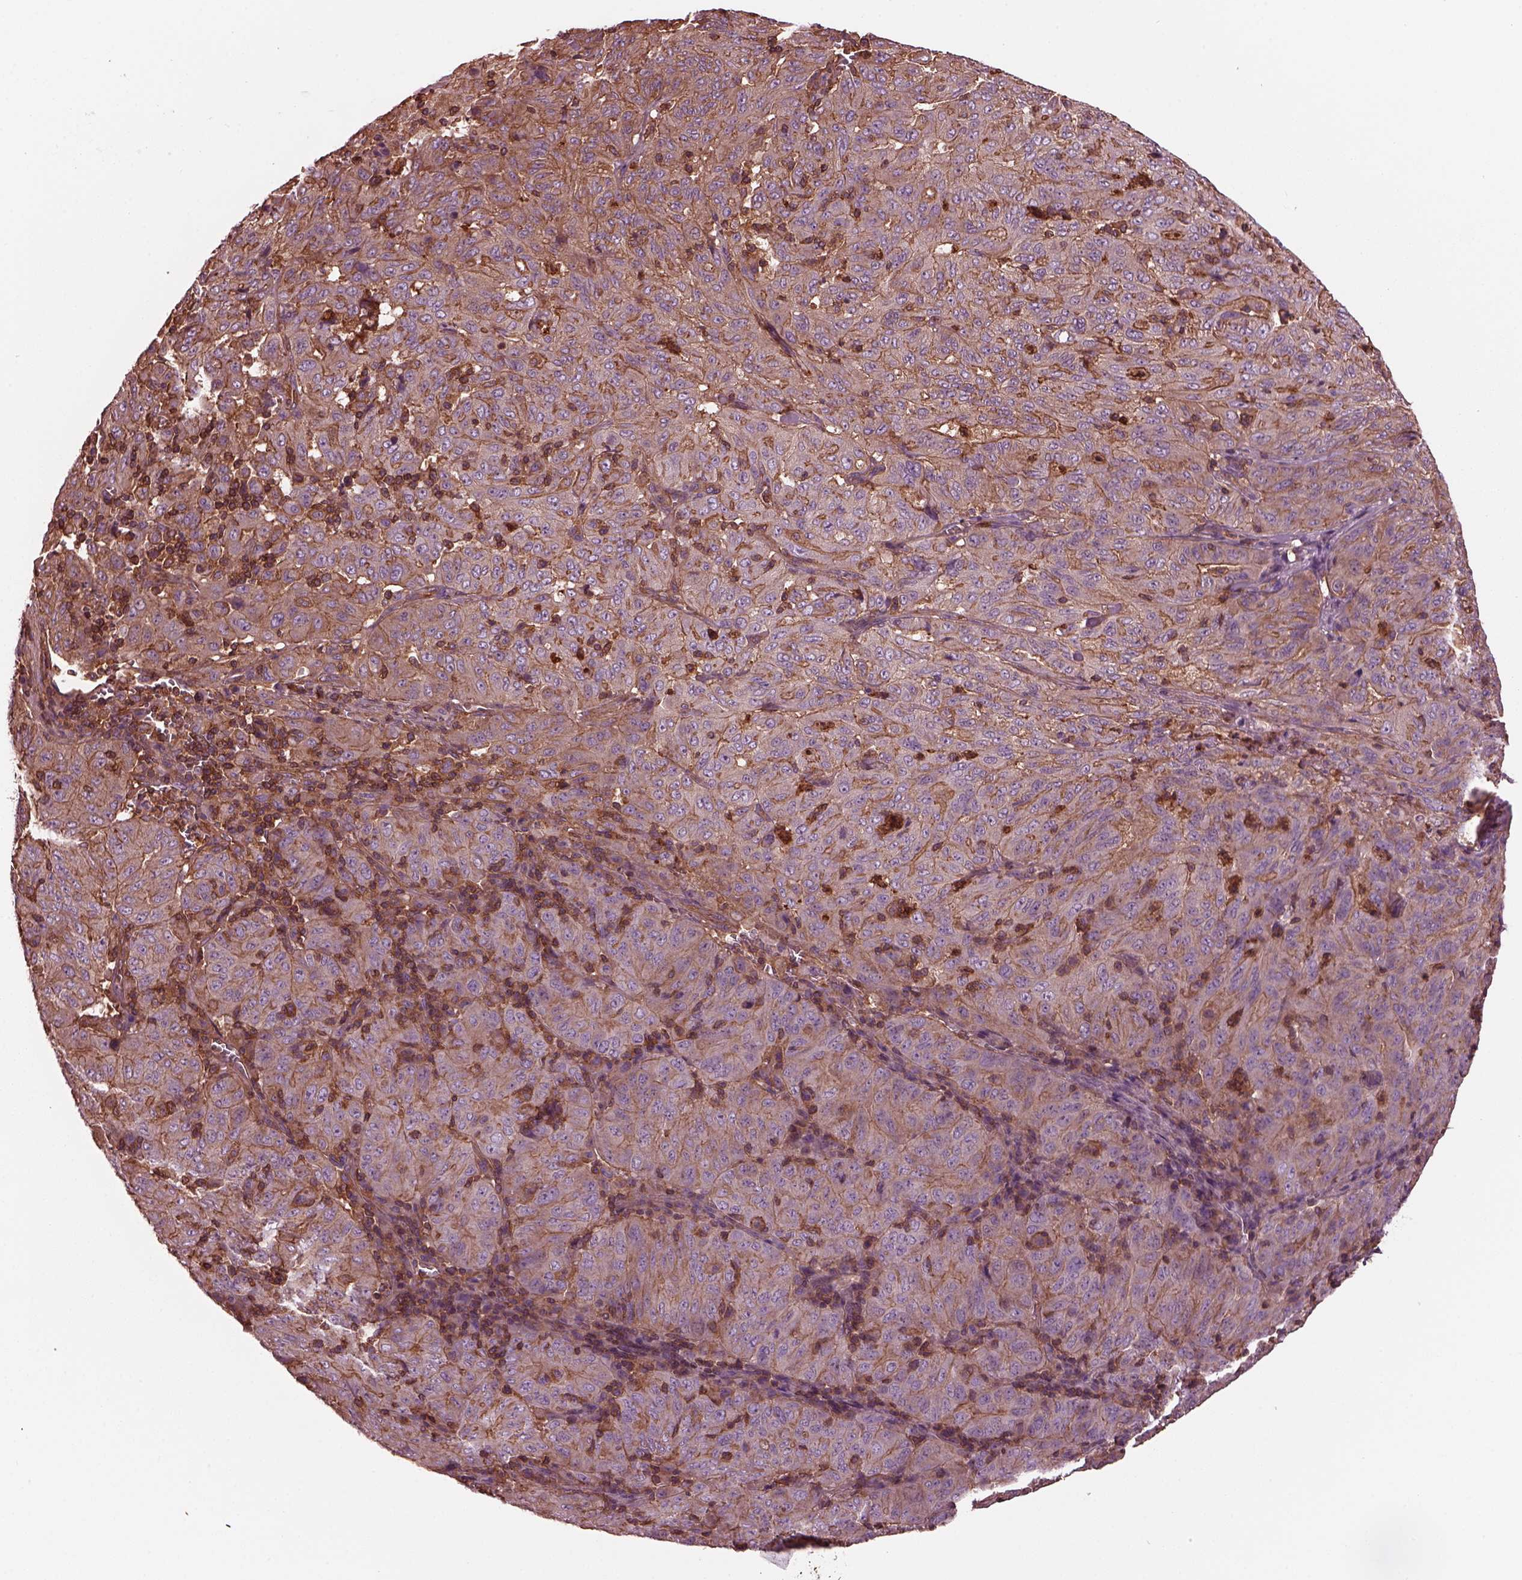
{"staining": {"intensity": "moderate", "quantity": ">75%", "location": "cytoplasmic/membranous"}, "tissue": "pancreatic cancer", "cell_type": "Tumor cells", "image_type": "cancer", "snomed": [{"axis": "morphology", "description": "Adenocarcinoma, NOS"}, {"axis": "topography", "description": "Pancreas"}], "caption": "The histopathology image reveals staining of pancreatic cancer, revealing moderate cytoplasmic/membranous protein staining (brown color) within tumor cells.", "gene": "MYL6", "patient": {"sex": "male", "age": 63}}